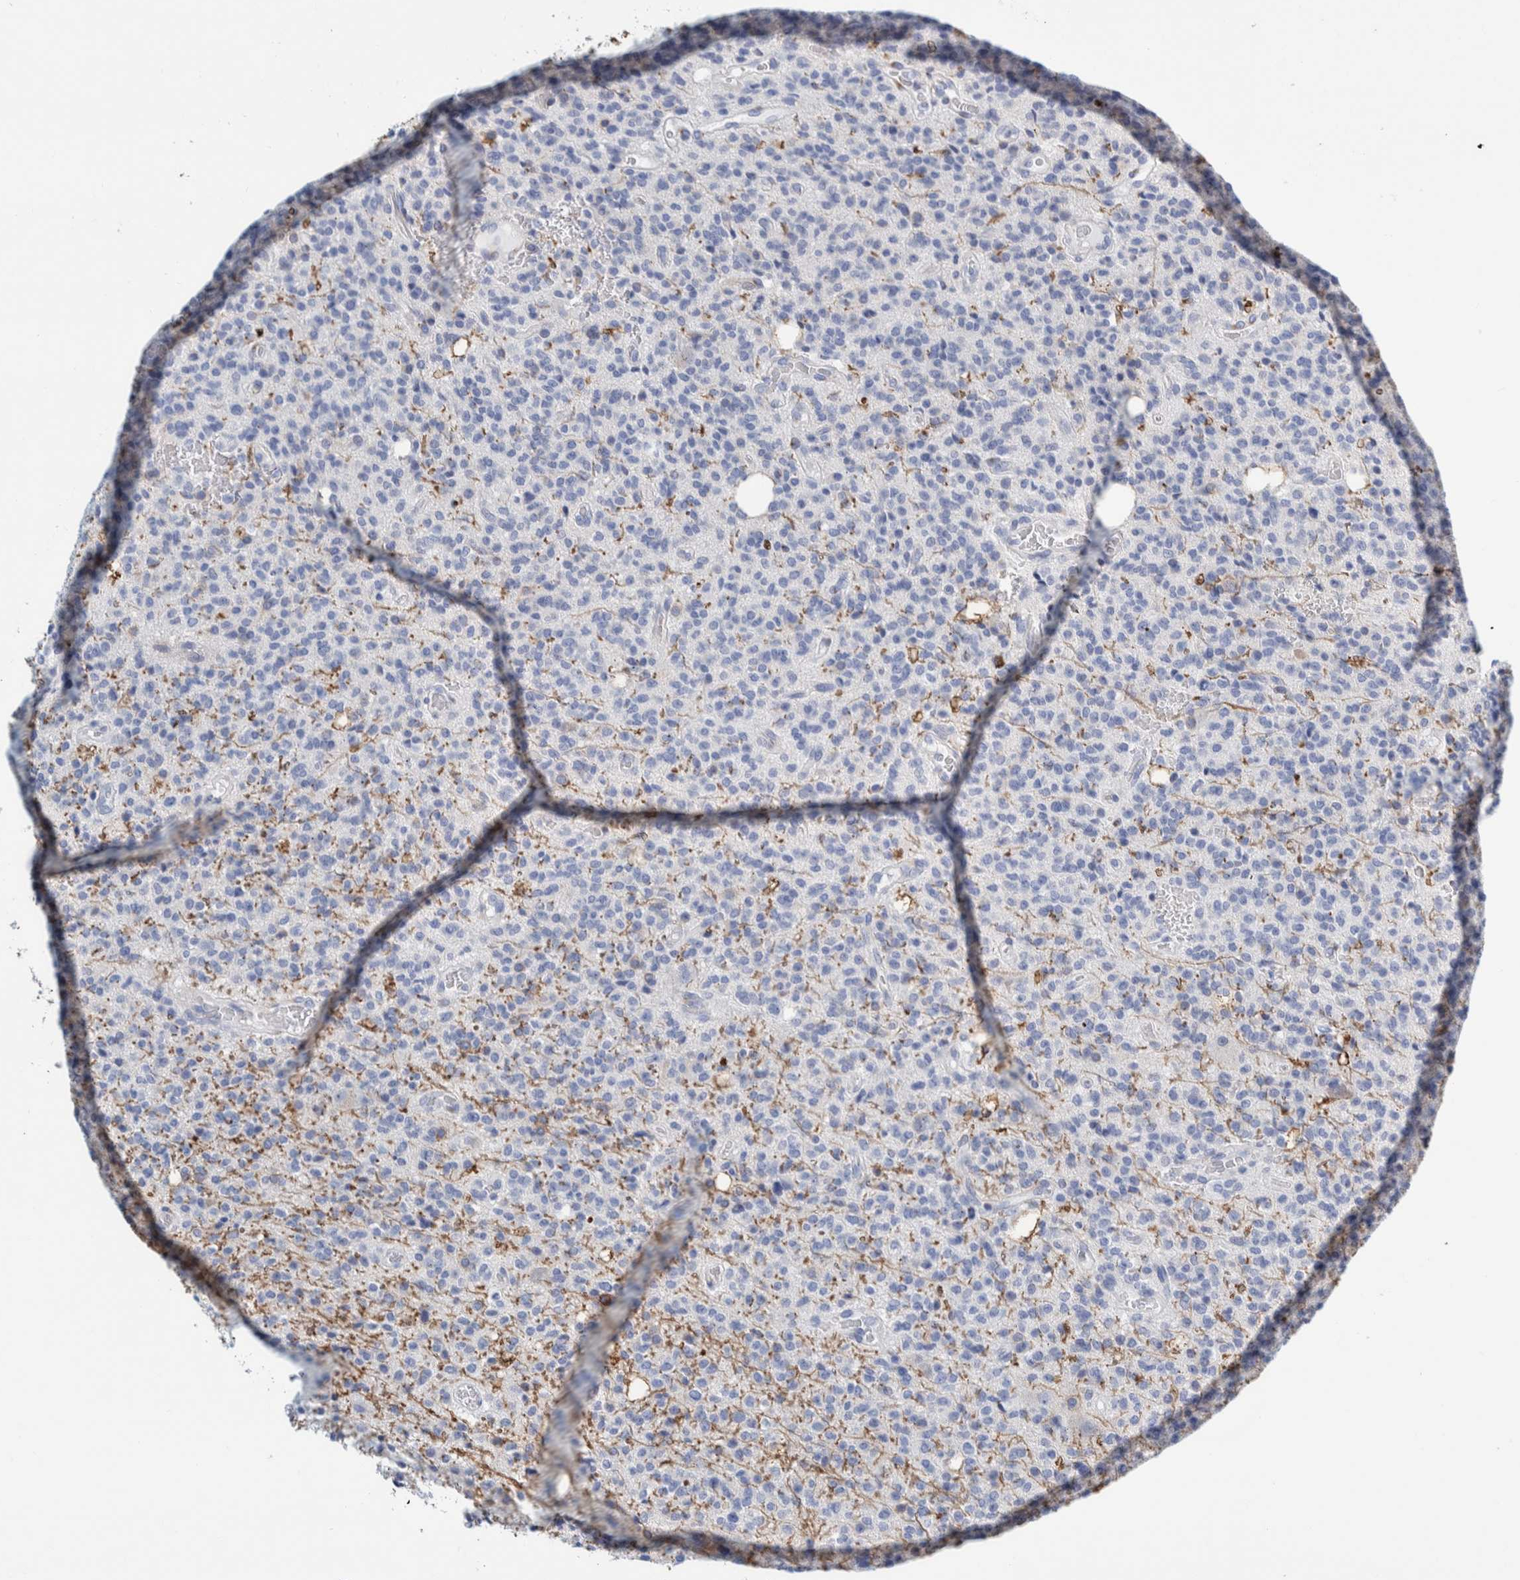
{"staining": {"intensity": "negative", "quantity": "none", "location": "none"}, "tissue": "glioma", "cell_type": "Tumor cells", "image_type": "cancer", "snomed": [{"axis": "morphology", "description": "Glioma, malignant, High grade"}, {"axis": "topography", "description": "Brain"}], "caption": "A photomicrograph of human malignant high-grade glioma is negative for staining in tumor cells. (DAB immunohistochemistry (IHC) visualized using brightfield microscopy, high magnification).", "gene": "MOG", "patient": {"sex": "male", "age": 34}}